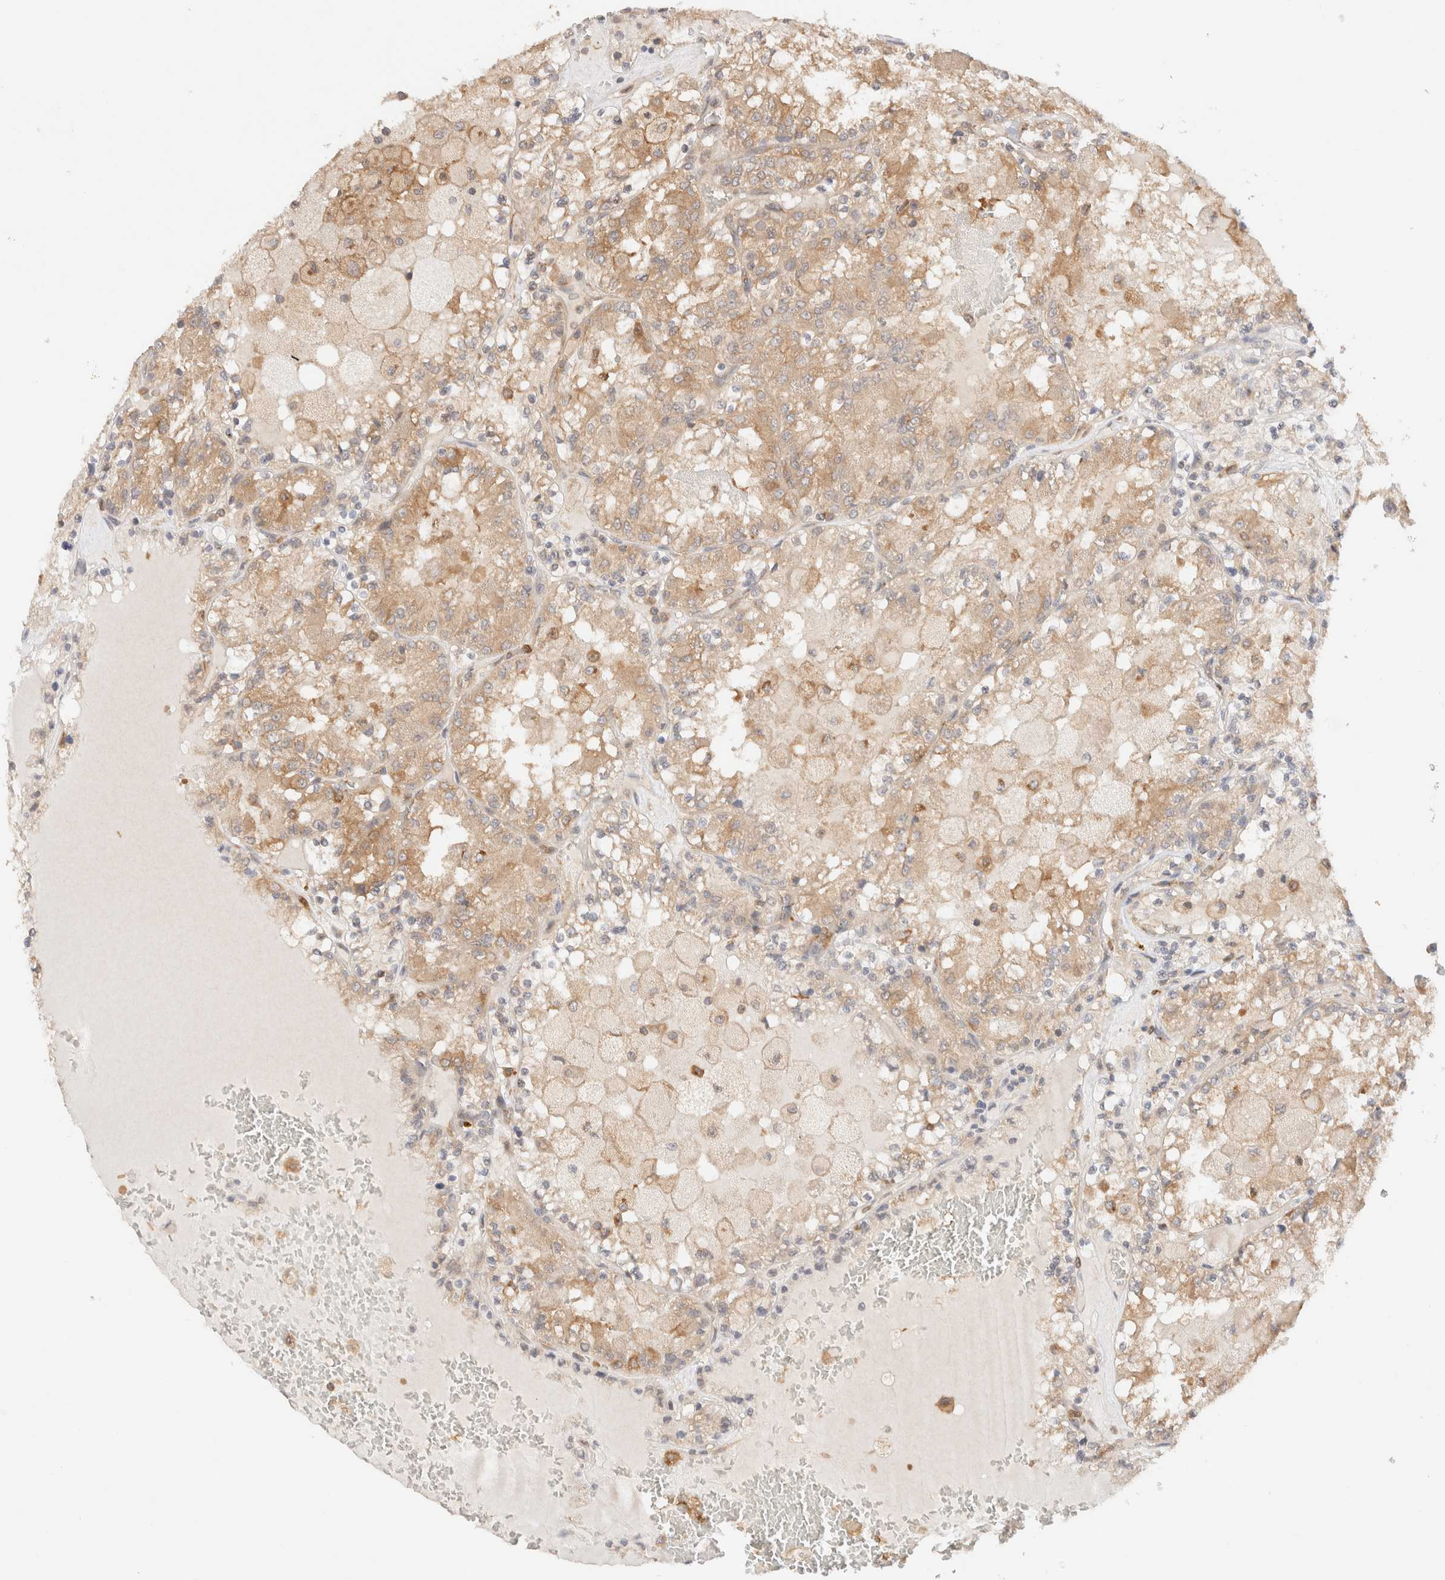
{"staining": {"intensity": "moderate", "quantity": ">75%", "location": "cytoplasmic/membranous"}, "tissue": "renal cancer", "cell_type": "Tumor cells", "image_type": "cancer", "snomed": [{"axis": "morphology", "description": "Adenocarcinoma, NOS"}, {"axis": "topography", "description": "Kidney"}], "caption": "Adenocarcinoma (renal) tissue shows moderate cytoplasmic/membranous positivity in approximately >75% of tumor cells, visualized by immunohistochemistry.", "gene": "RABEP1", "patient": {"sex": "female", "age": 56}}